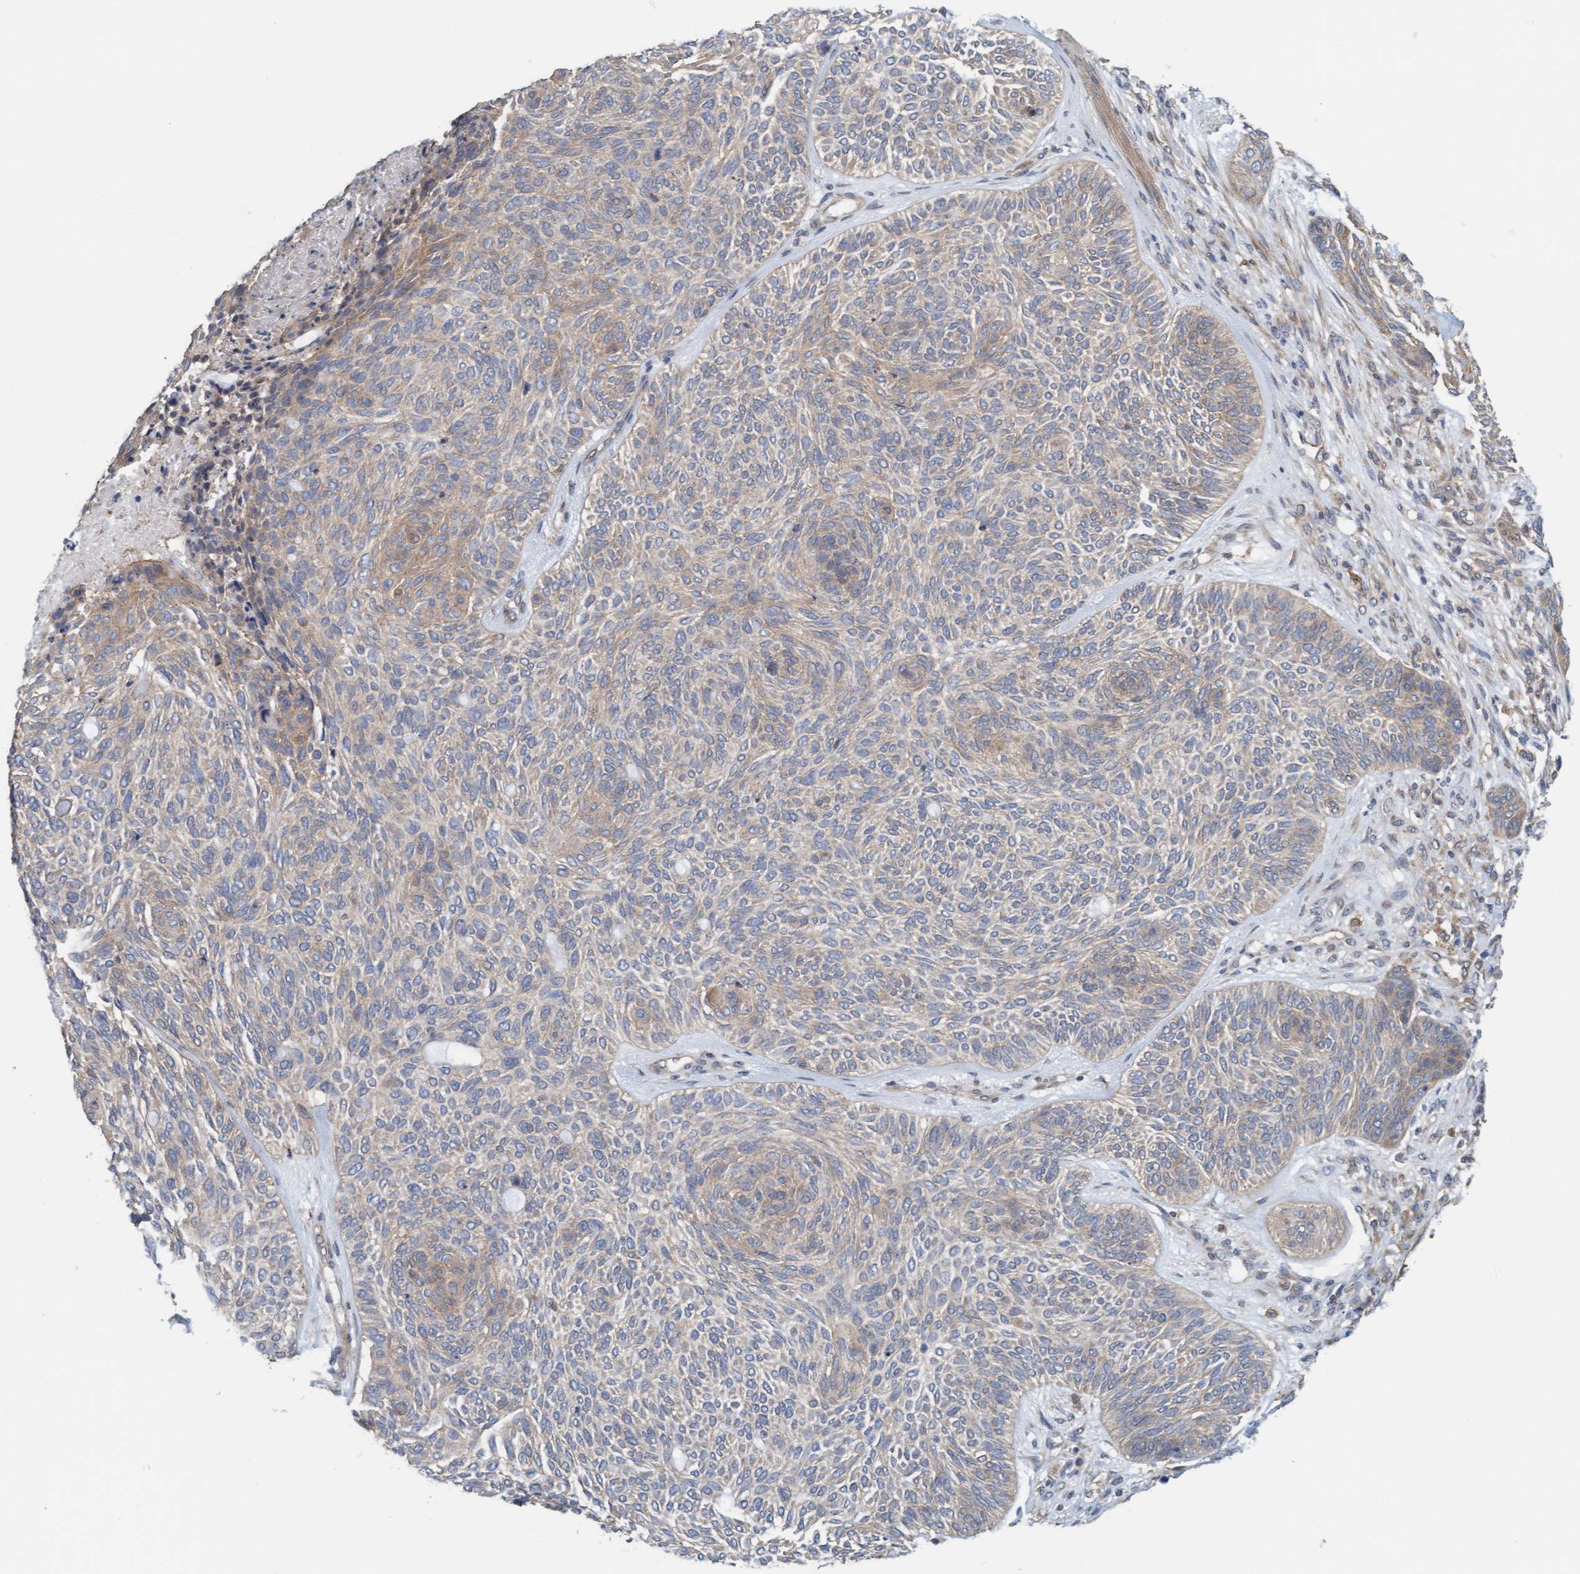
{"staining": {"intensity": "weak", "quantity": "25%-75%", "location": "cytoplasmic/membranous"}, "tissue": "skin cancer", "cell_type": "Tumor cells", "image_type": "cancer", "snomed": [{"axis": "morphology", "description": "Basal cell carcinoma"}, {"axis": "topography", "description": "Skin"}], "caption": "Human basal cell carcinoma (skin) stained with a protein marker exhibits weak staining in tumor cells.", "gene": "UBAP1", "patient": {"sex": "male", "age": 55}}